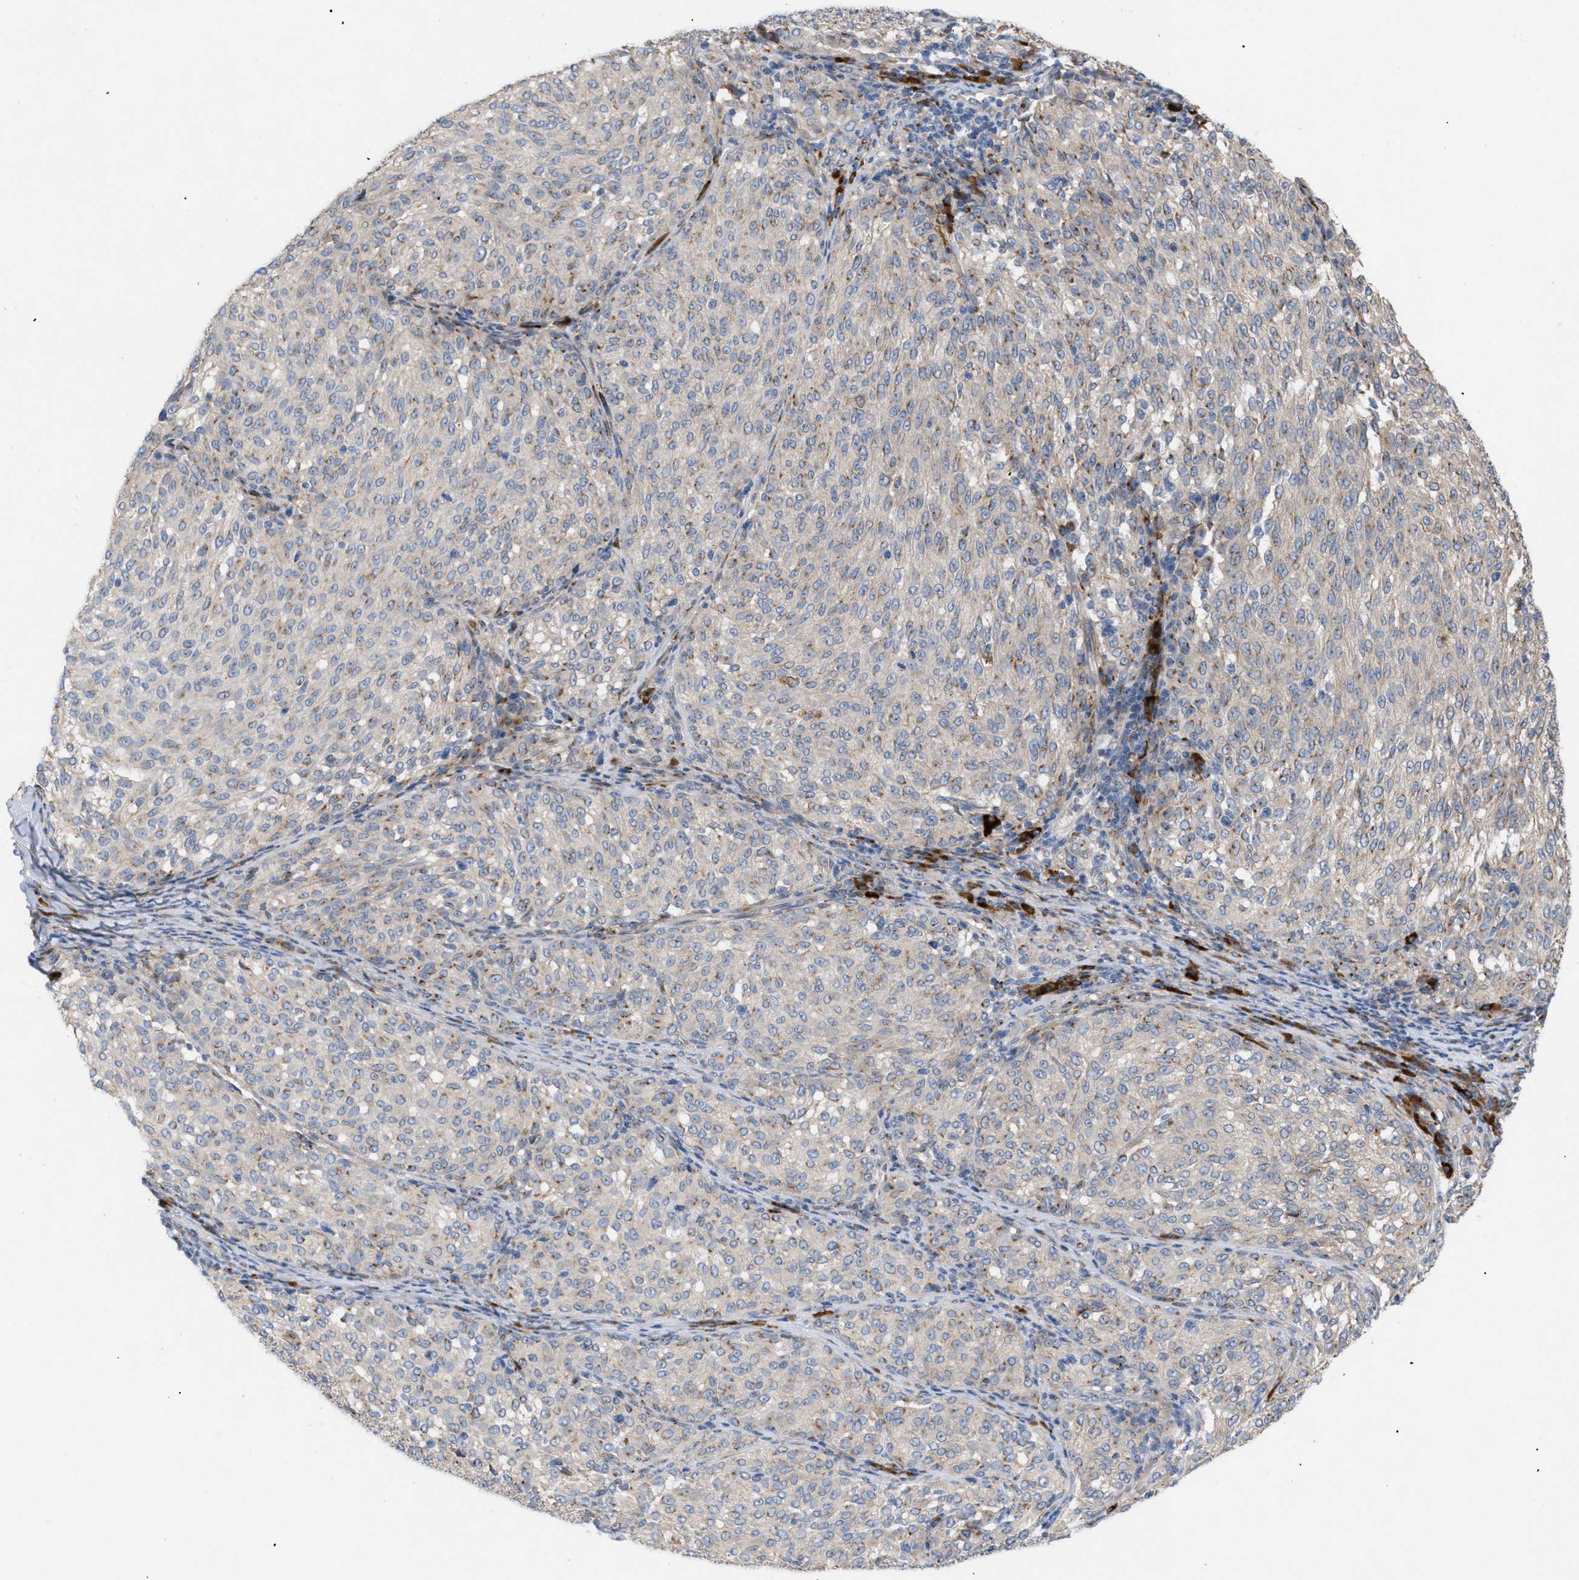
{"staining": {"intensity": "moderate", "quantity": "25%-75%", "location": "cytoplasmic/membranous"}, "tissue": "melanoma", "cell_type": "Tumor cells", "image_type": "cancer", "snomed": [{"axis": "morphology", "description": "Malignant melanoma, NOS"}, {"axis": "topography", "description": "Skin"}], "caption": "IHC photomicrograph of malignant melanoma stained for a protein (brown), which demonstrates medium levels of moderate cytoplasmic/membranous expression in about 25%-75% of tumor cells.", "gene": "SLC50A1", "patient": {"sex": "female", "age": 72}}